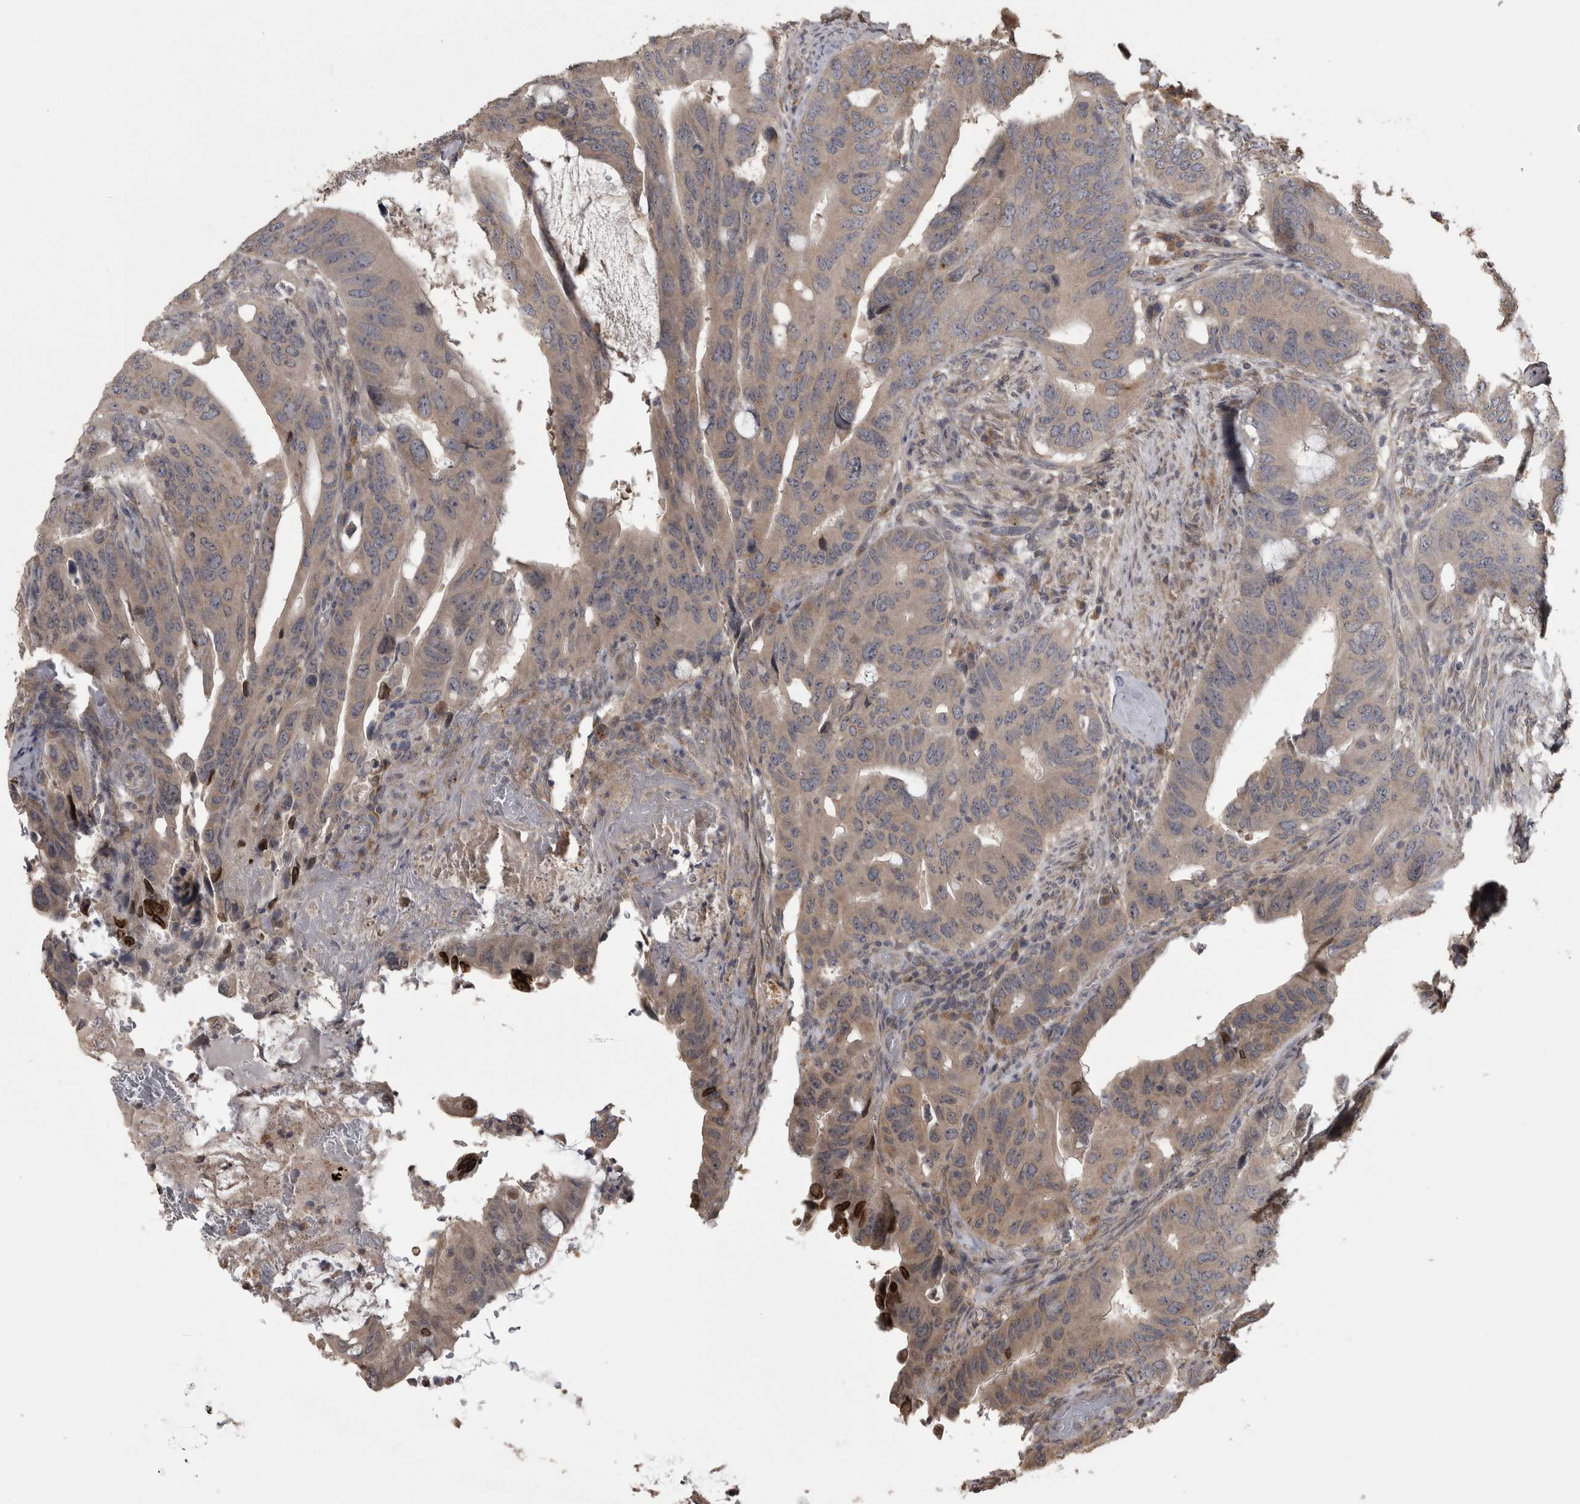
{"staining": {"intensity": "weak", "quantity": ">75%", "location": "cytoplasmic/membranous"}, "tissue": "colorectal cancer", "cell_type": "Tumor cells", "image_type": "cancer", "snomed": [{"axis": "morphology", "description": "Adenocarcinoma, NOS"}, {"axis": "topography", "description": "Colon"}], "caption": "This is an image of IHC staining of colorectal cancer (adenocarcinoma), which shows weak staining in the cytoplasmic/membranous of tumor cells.", "gene": "RAB29", "patient": {"sex": "male", "age": 71}}